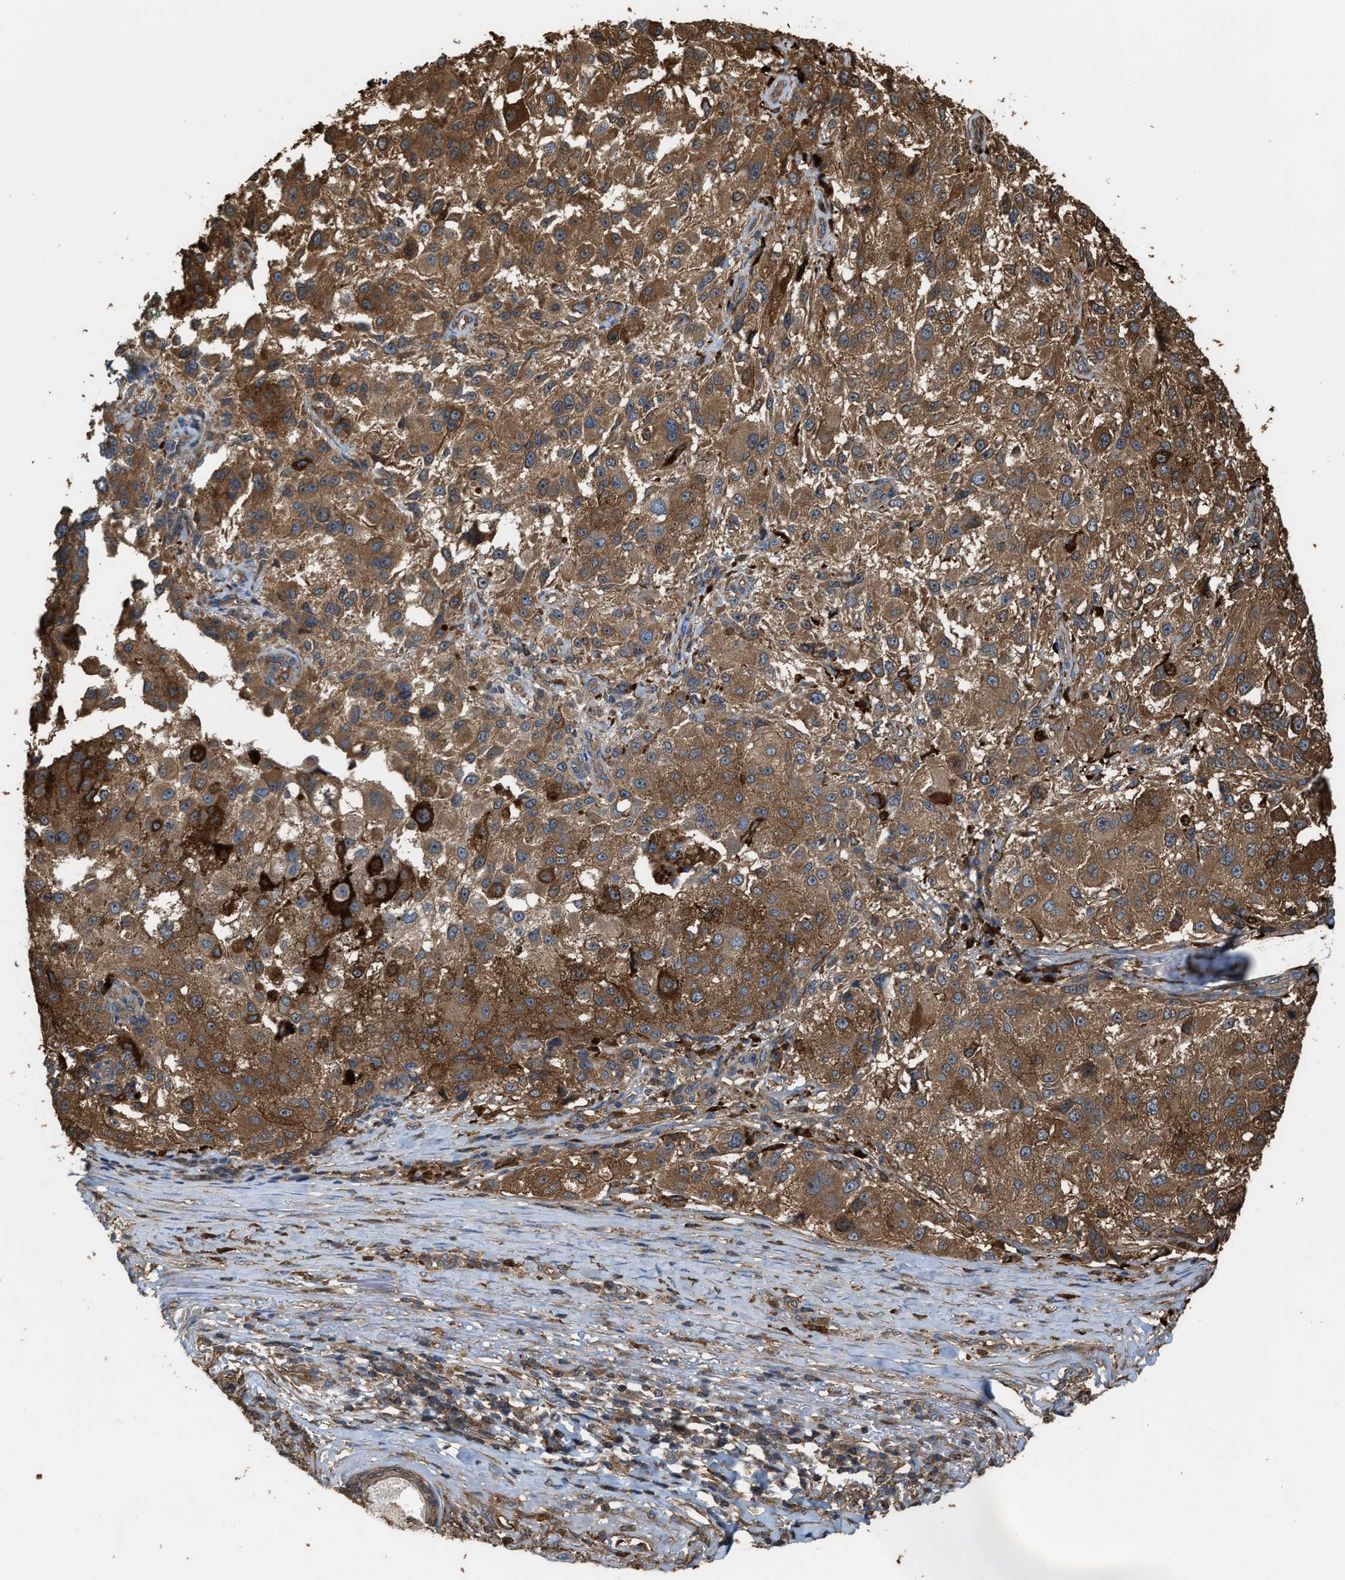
{"staining": {"intensity": "moderate", "quantity": ">75%", "location": "cytoplasmic/membranous"}, "tissue": "melanoma", "cell_type": "Tumor cells", "image_type": "cancer", "snomed": [{"axis": "morphology", "description": "Necrosis, NOS"}, {"axis": "morphology", "description": "Malignant melanoma, NOS"}, {"axis": "topography", "description": "Skin"}], "caption": "Malignant melanoma stained for a protein (brown) reveals moderate cytoplasmic/membranous positive expression in approximately >75% of tumor cells.", "gene": "ATIC", "patient": {"sex": "female", "age": 87}}